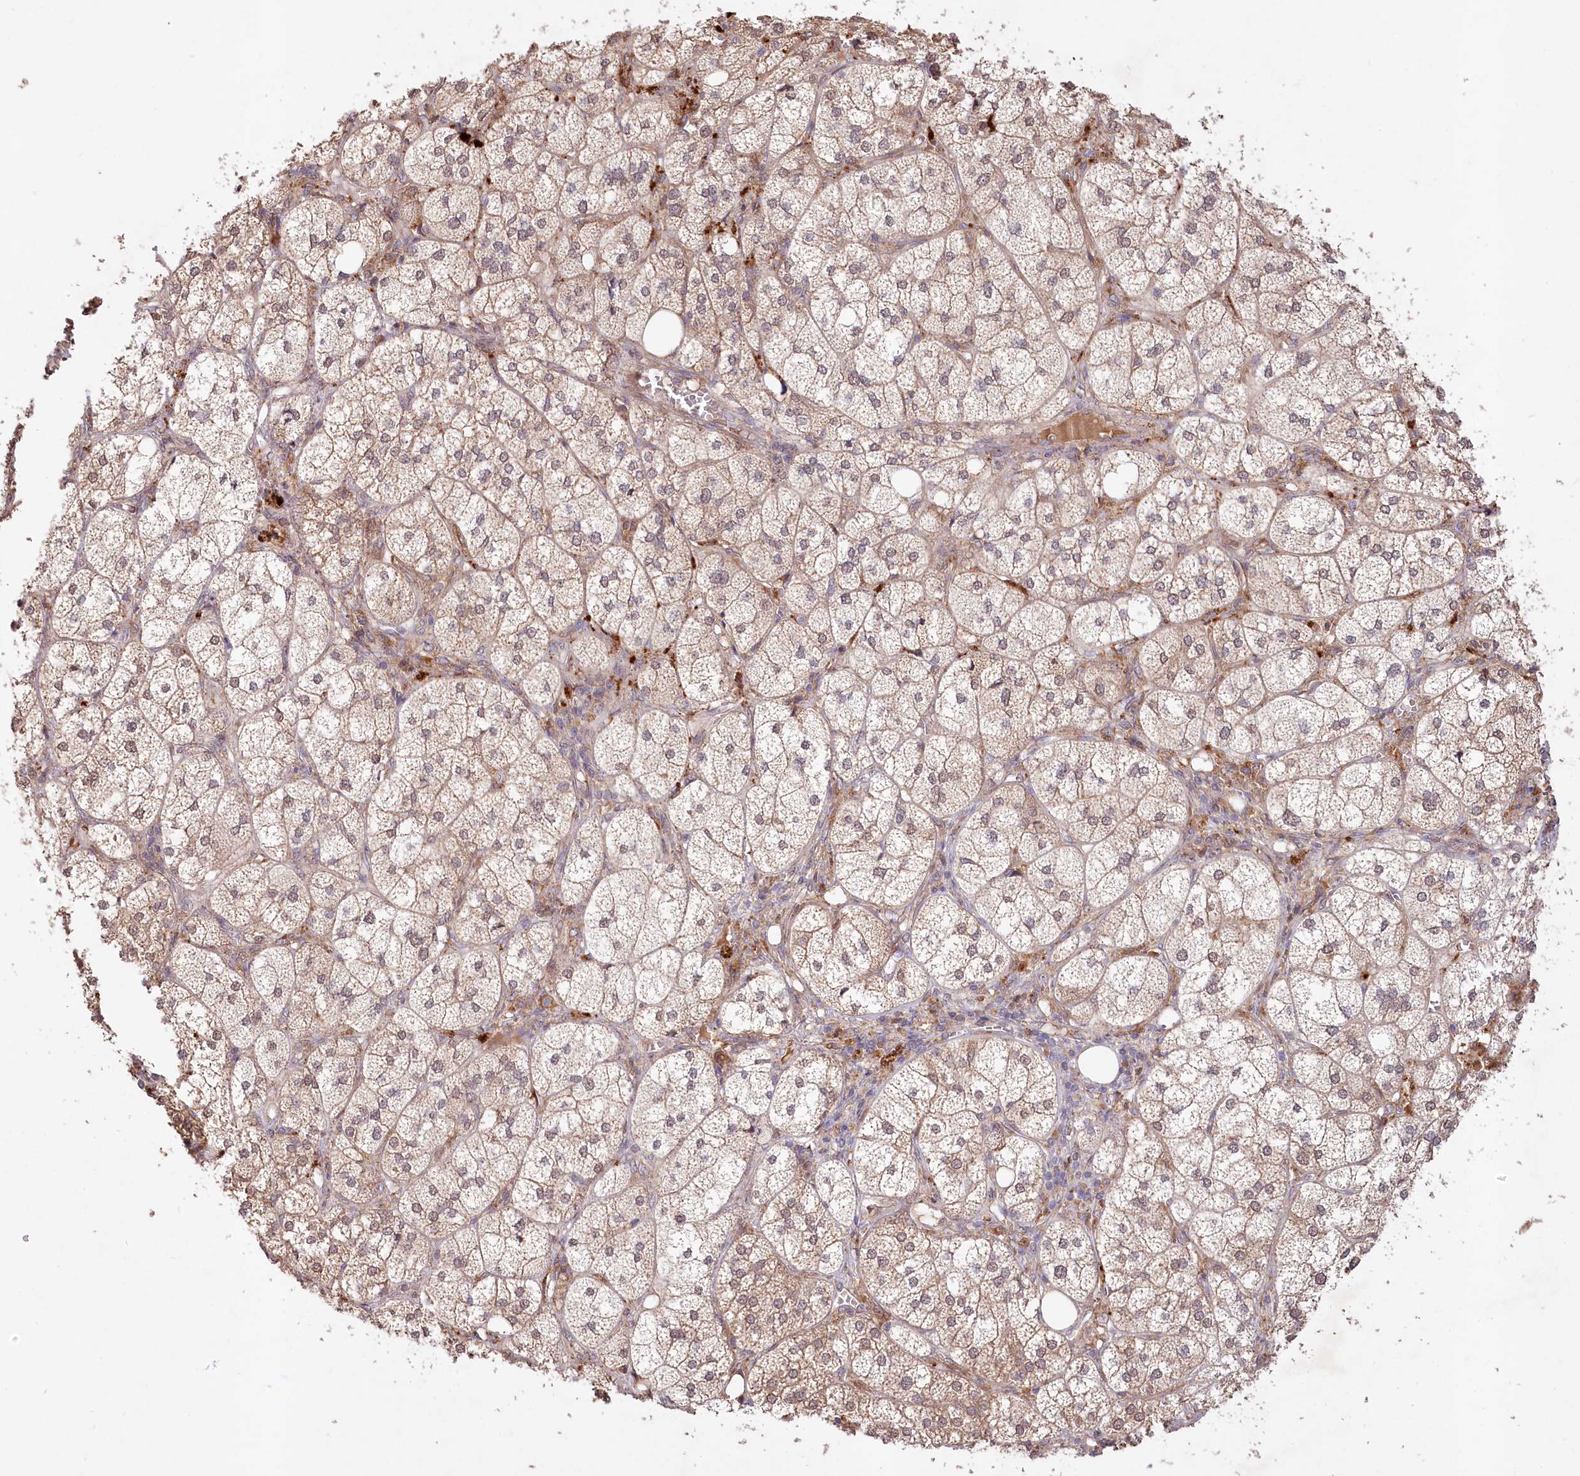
{"staining": {"intensity": "moderate", "quantity": "25%-75%", "location": "cytoplasmic/membranous,nuclear"}, "tissue": "adrenal gland", "cell_type": "Glandular cells", "image_type": "normal", "snomed": [{"axis": "morphology", "description": "Normal tissue, NOS"}, {"axis": "topography", "description": "Adrenal gland"}], "caption": "Immunohistochemistry (IHC) micrograph of normal human adrenal gland stained for a protein (brown), which shows medium levels of moderate cytoplasmic/membranous,nuclear positivity in approximately 25%-75% of glandular cells.", "gene": "IRAK1BP1", "patient": {"sex": "female", "age": 61}}